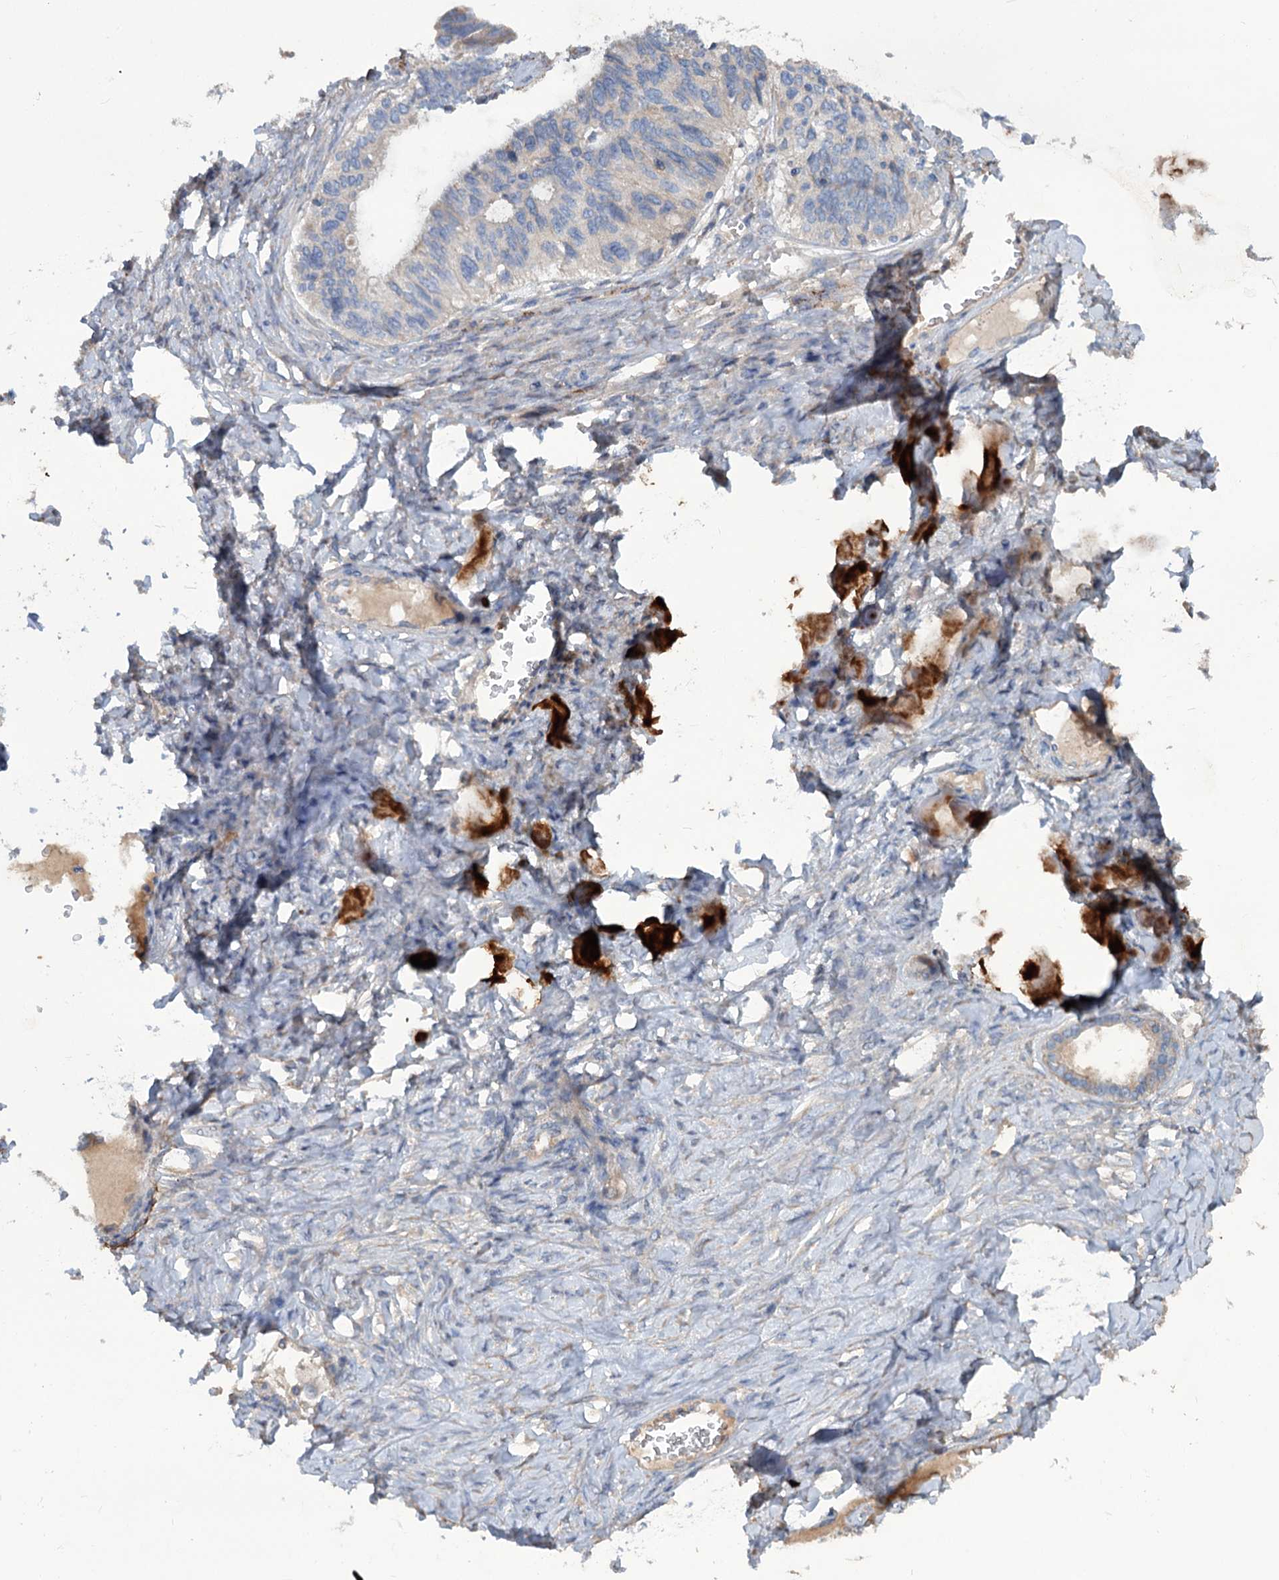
{"staining": {"intensity": "negative", "quantity": "none", "location": "none"}, "tissue": "ovarian cancer", "cell_type": "Tumor cells", "image_type": "cancer", "snomed": [{"axis": "morphology", "description": "Cystadenocarcinoma, serous, NOS"}, {"axis": "topography", "description": "Ovary"}], "caption": "Human ovarian cancer stained for a protein using IHC exhibits no positivity in tumor cells.", "gene": "URAD", "patient": {"sex": "female", "age": 79}}